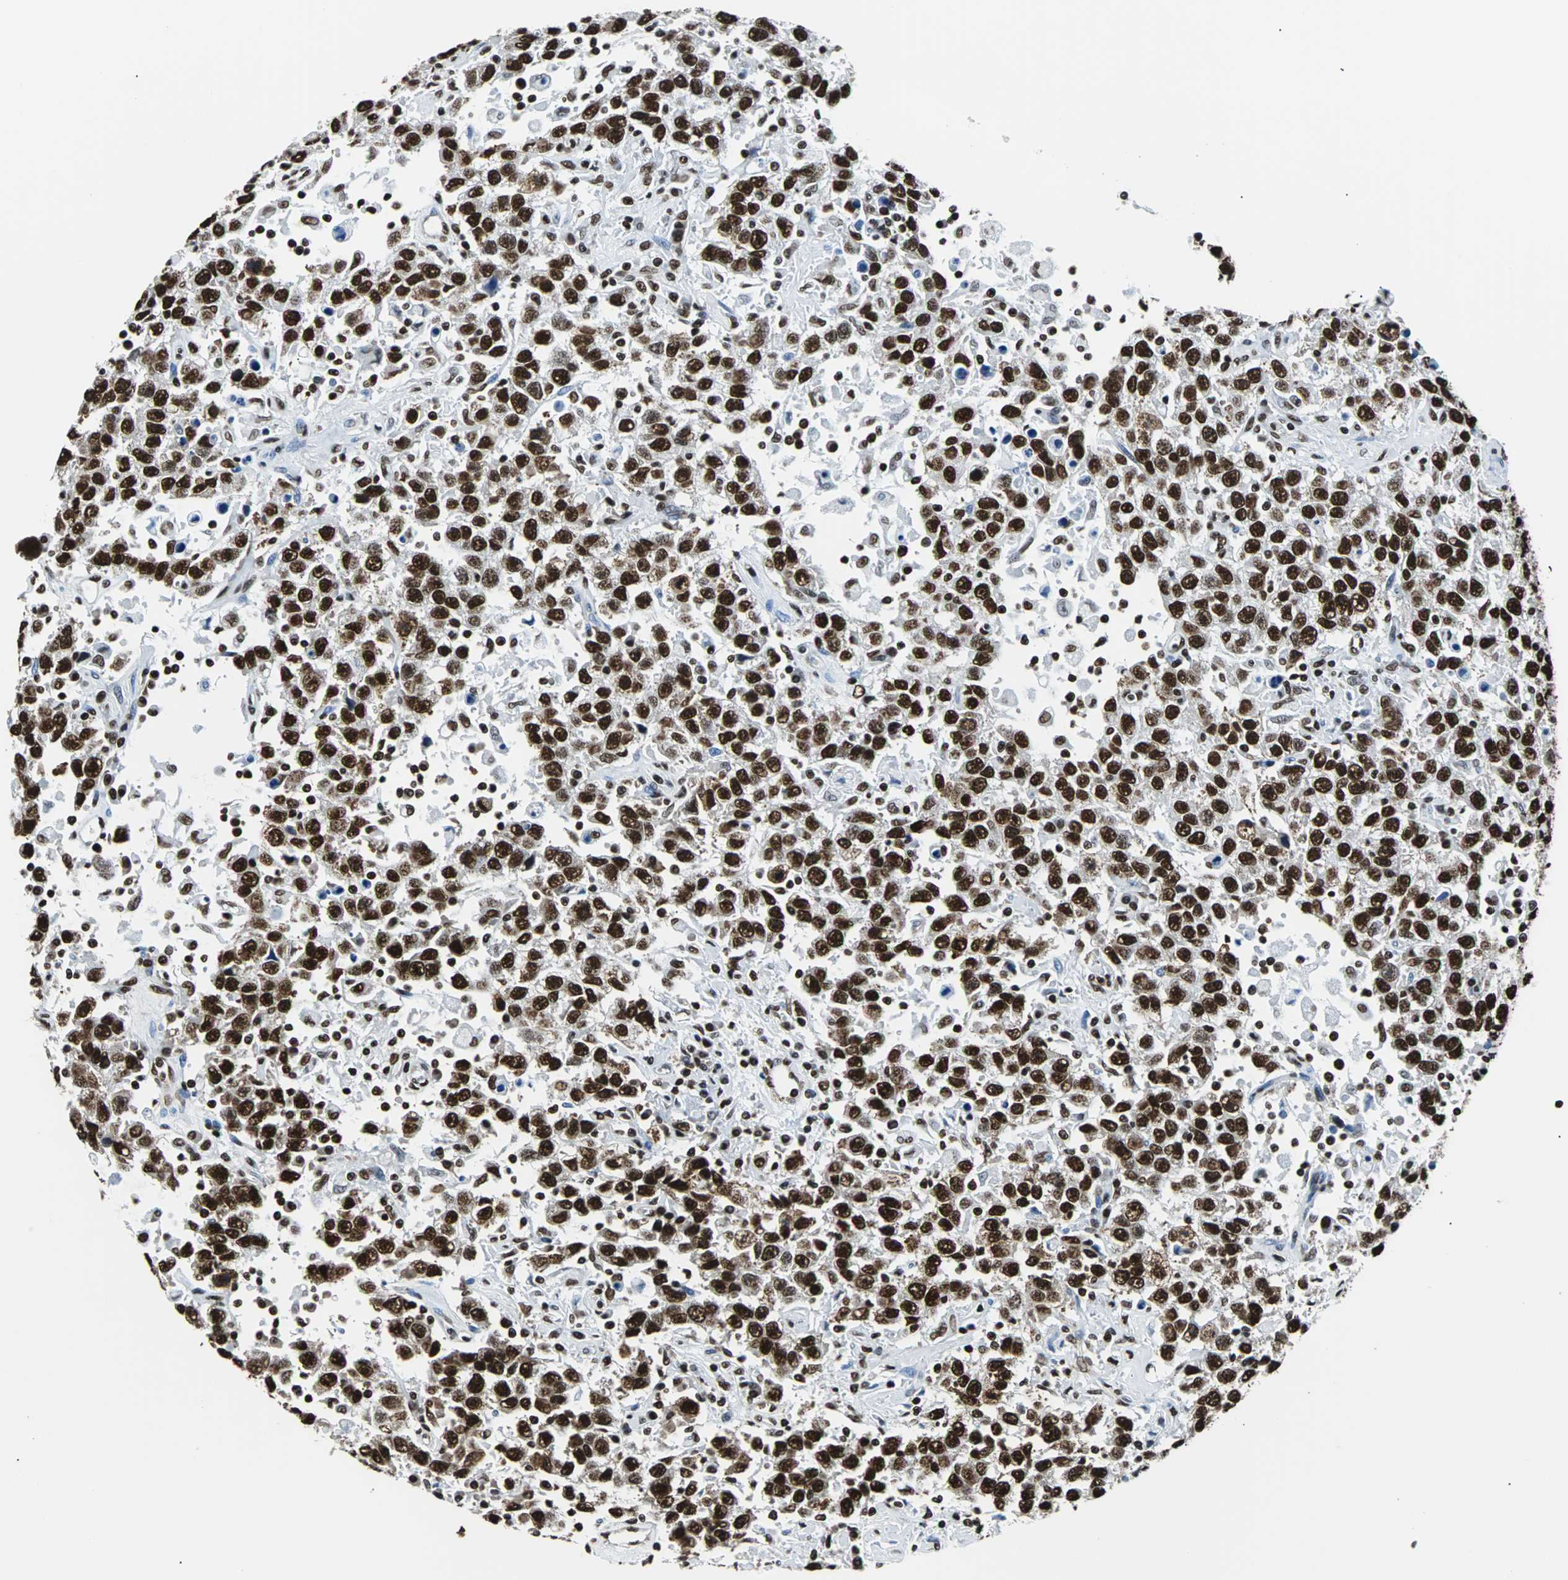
{"staining": {"intensity": "strong", "quantity": ">75%", "location": "nuclear"}, "tissue": "testis cancer", "cell_type": "Tumor cells", "image_type": "cancer", "snomed": [{"axis": "morphology", "description": "Seminoma, NOS"}, {"axis": "topography", "description": "Testis"}], "caption": "Immunohistochemistry (IHC) of human testis seminoma exhibits high levels of strong nuclear expression in about >75% of tumor cells. The staining is performed using DAB brown chromogen to label protein expression. The nuclei are counter-stained blue using hematoxylin.", "gene": "FUBP1", "patient": {"sex": "male", "age": 41}}